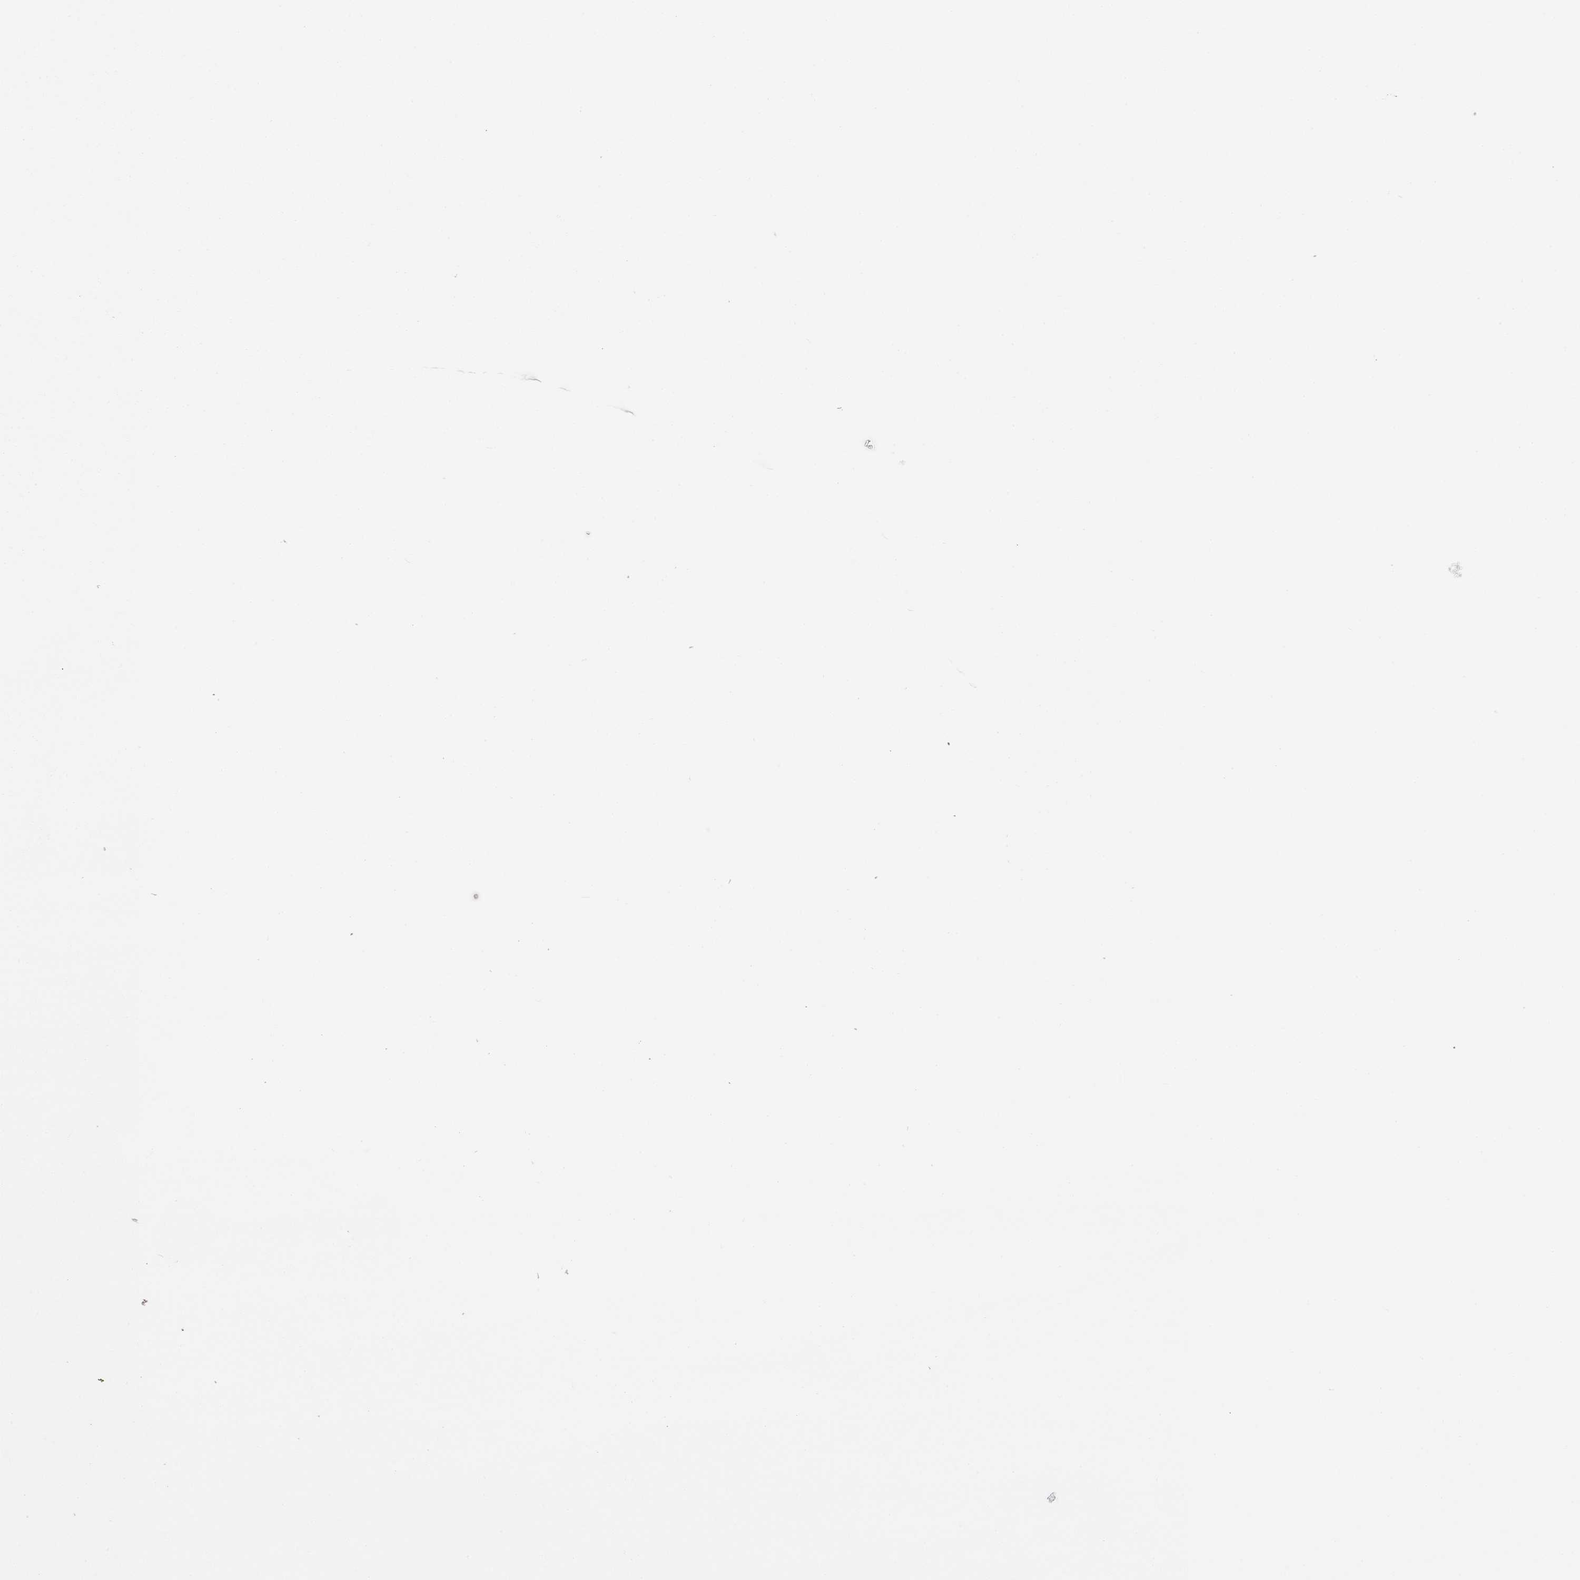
{"staining": {"intensity": "negative", "quantity": "none", "location": "none"}, "tissue": "soft tissue", "cell_type": "Fibroblasts", "image_type": "normal", "snomed": [{"axis": "morphology", "description": "Normal tissue, NOS"}, {"axis": "topography", "description": "Cartilage tissue"}], "caption": "A high-resolution photomicrograph shows immunohistochemistry (IHC) staining of unremarkable soft tissue, which displays no significant positivity in fibroblasts.", "gene": "TCHH", "patient": {"sex": "male", "age": 62}}